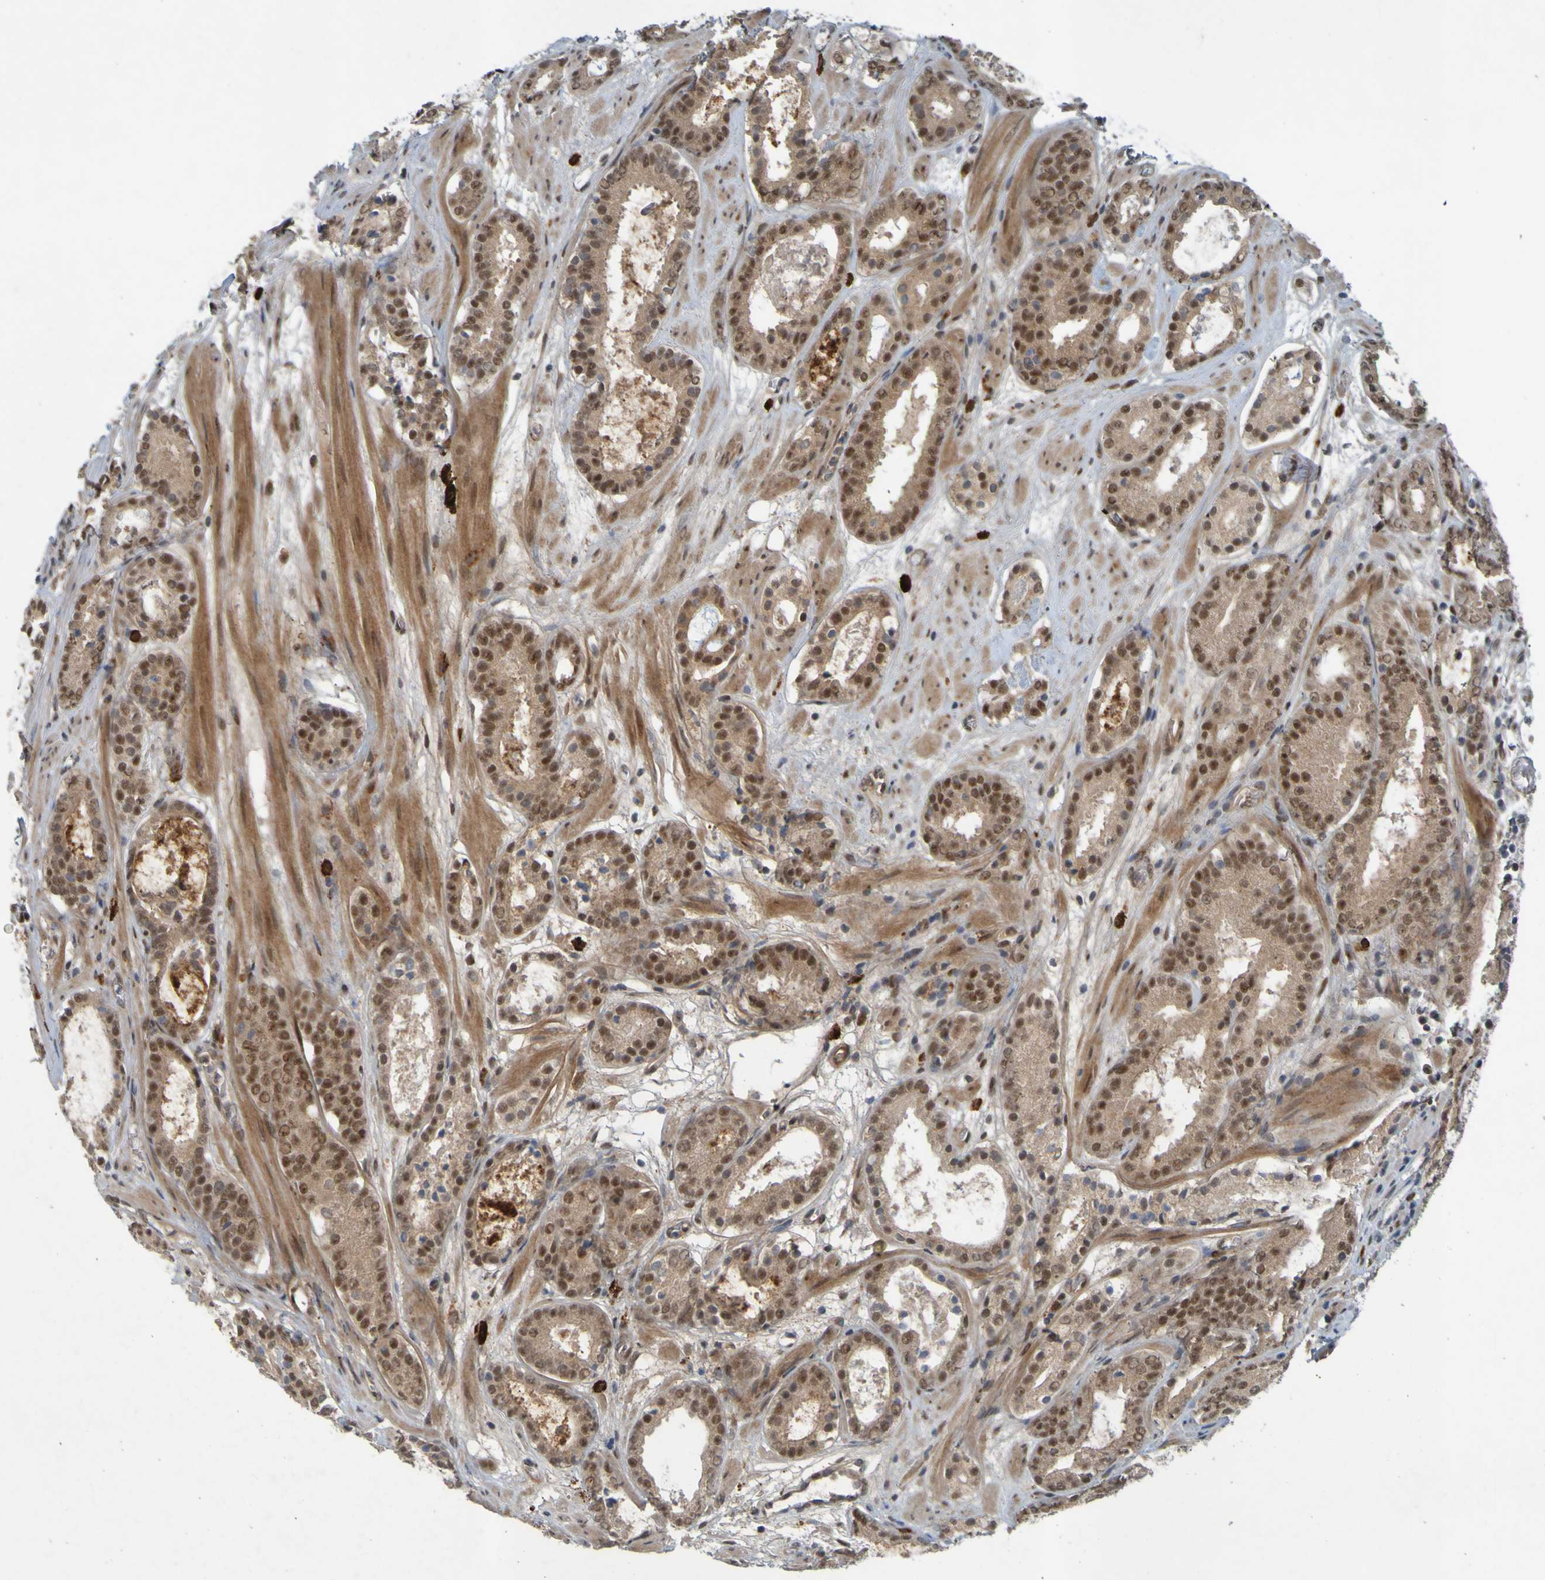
{"staining": {"intensity": "moderate", "quantity": ">75%", "location": "cytoplasmic/membranous,nuclear"}, "tissue": "prostate cancer", "cell_type": "Tumor cells", "image_type": "cancer", "snomed": [{"axis": "morphology", "description": "Adenocarcinoma, Low grade"}, {"axis": "topography", "description": "Prostate"}], "caption": "Moderate cytoplasmic/membranous and nuclear protein expression is present in approximately >75% of tumor cells in prostate cancer (low-grade adenocarcinoma).", "gene": "MCPH1", "patient": {"sex": "male", "age": 69}}